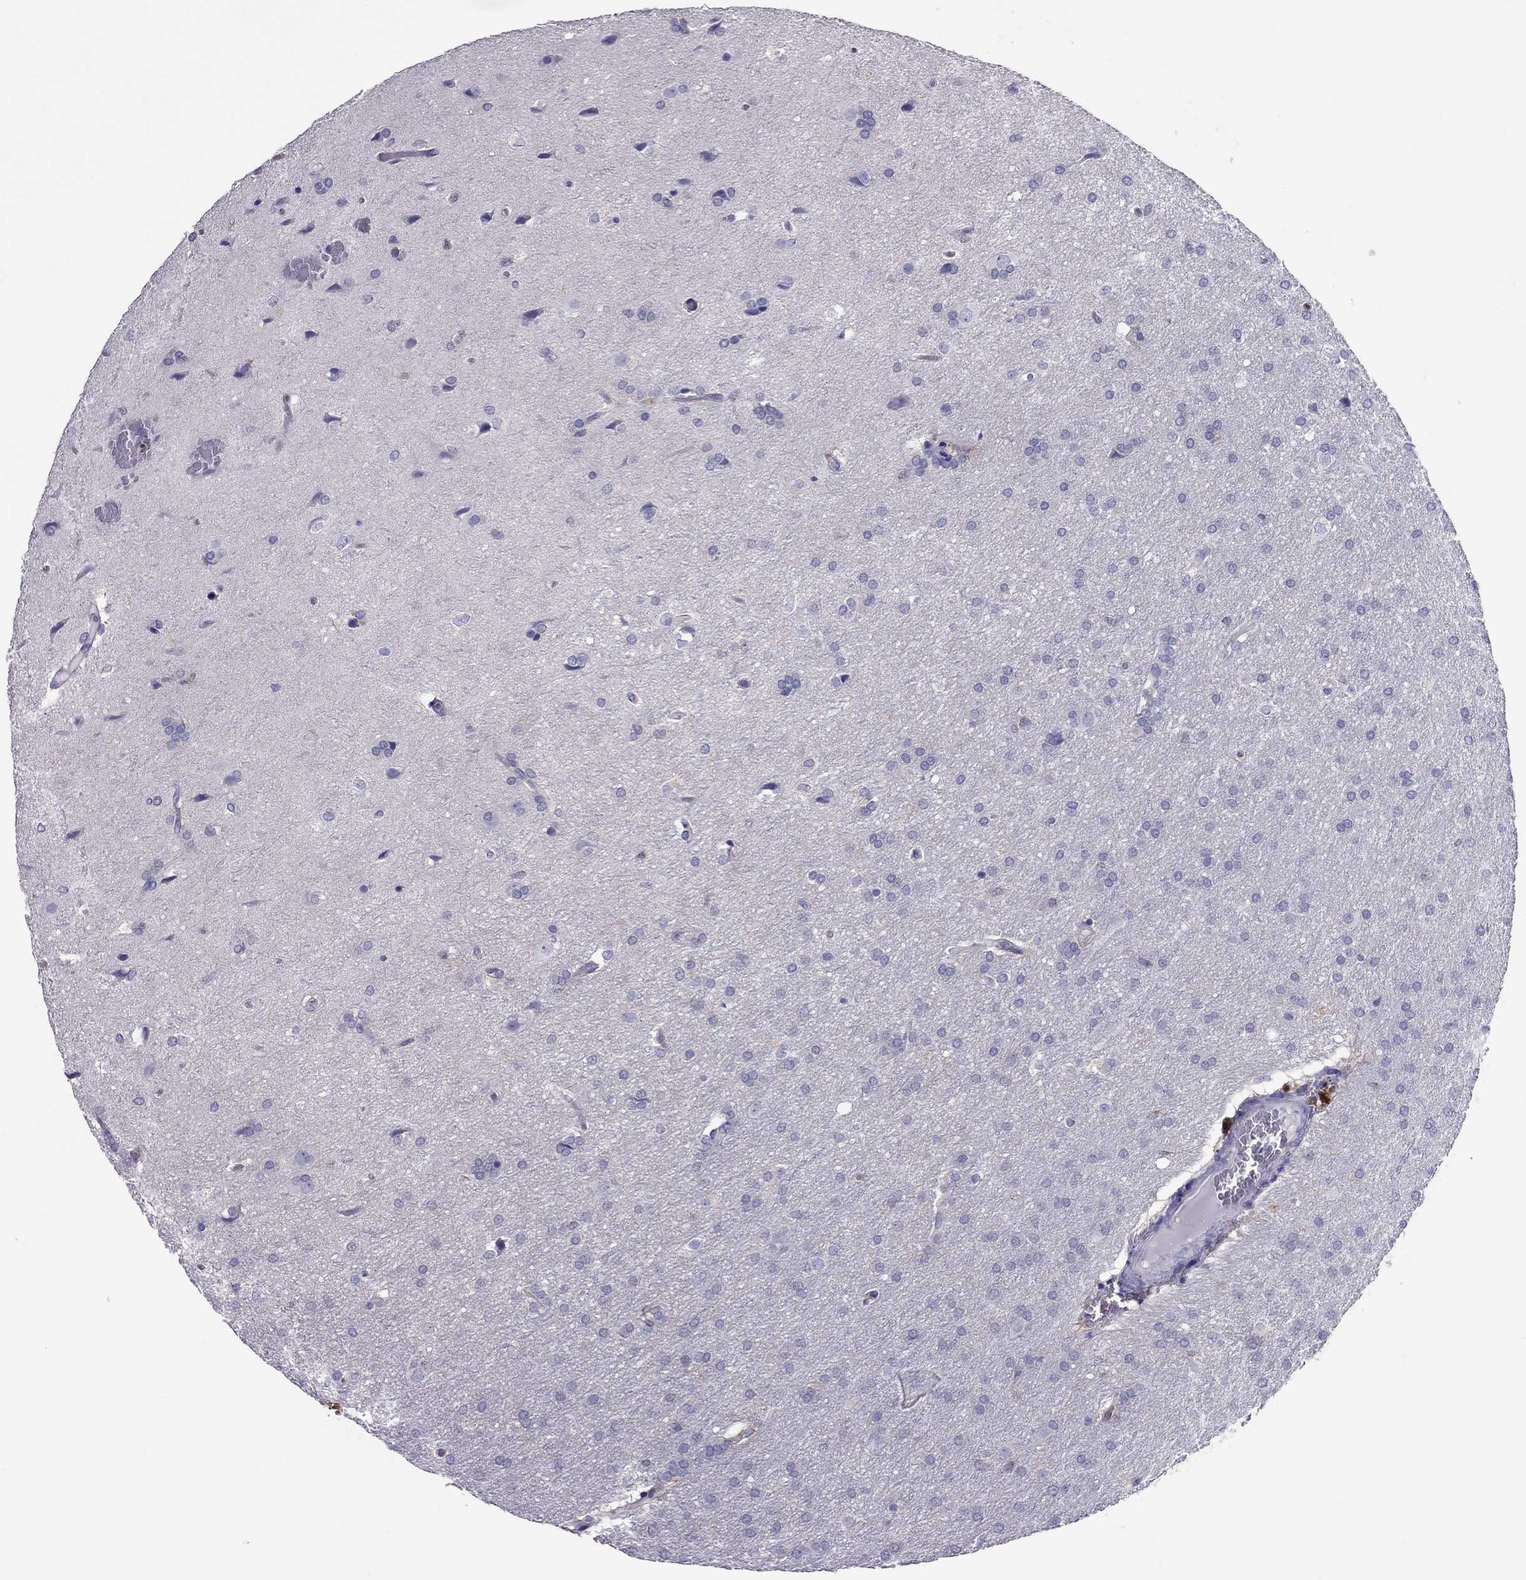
{"staining": {"intensity": "negative", "quantity": "none", "location": "none"}, "tissue": "glioma", "cell_type": "Tumor cells", "image_type": "cancer", "snomed": [{"axis": "morphology", "description": "Glioma, malignant, Low grade"}, {"axis": "topography", "description": "Brain"}], "caption": "There is no significant expression in tumor cells of glioma.", "gene": "TEX22", "patient": {"sex": "female", "age": 32}}